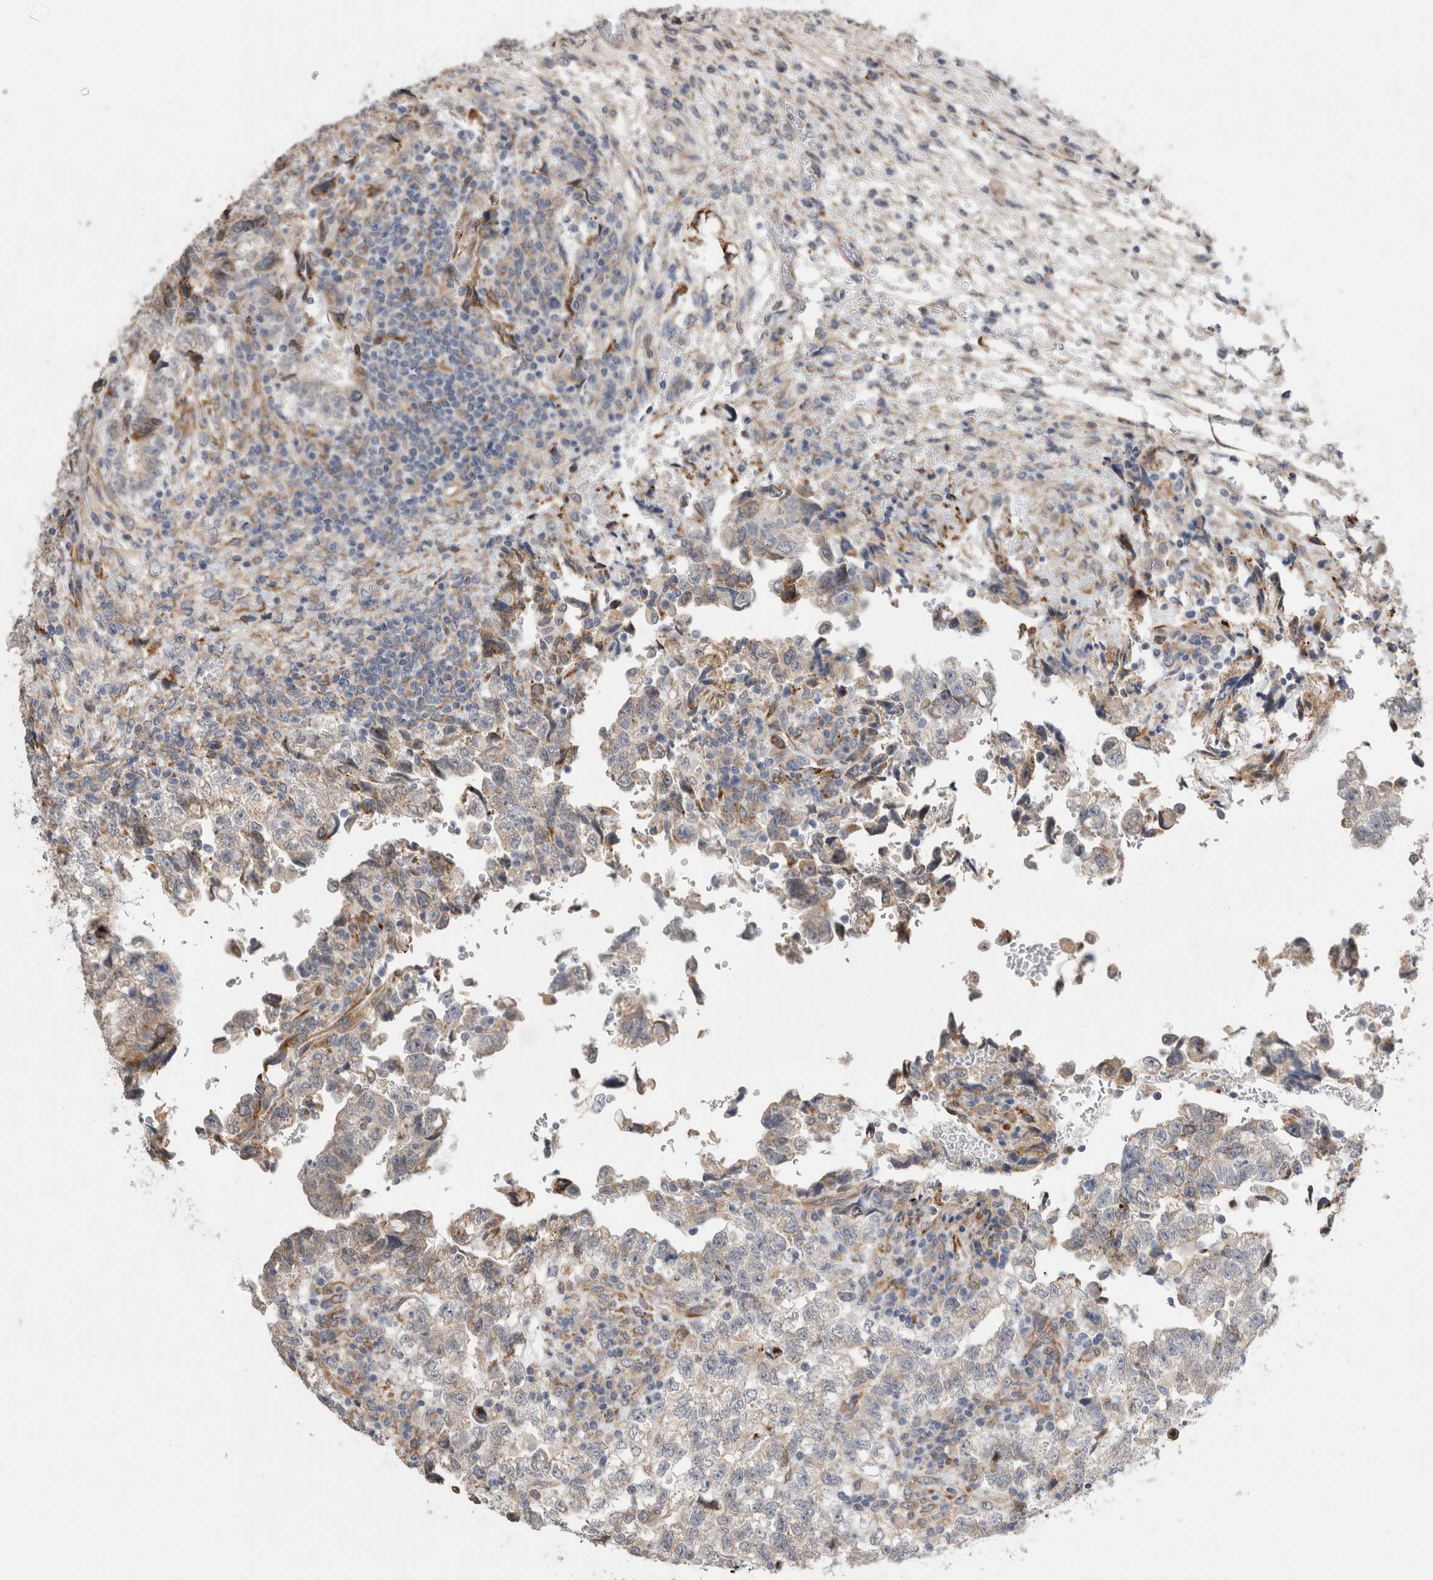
{"staining": {"intensity": "weak", "quantity": "<25%", "location": "cytoplasmic/membranous"}, "tissue": "testis cancer", "cell_type": "Tumor cells", "image_type": "cancer", "snomed": [{"axis": "morphology", "description": "Normal tissue, NOS"}, {"axis": "morphology", "description": "Carcinoma, Embryonal, NOS"}, {"axis": "topography", "description": "Testis"}], "caption": "Human testis cancer stained for a protein using immunohistochemistry (IHC) demonstrates no positivity in tumor cells.", "gene": "TRMT9B", "patient": {"sex": "male", "age": 36}}